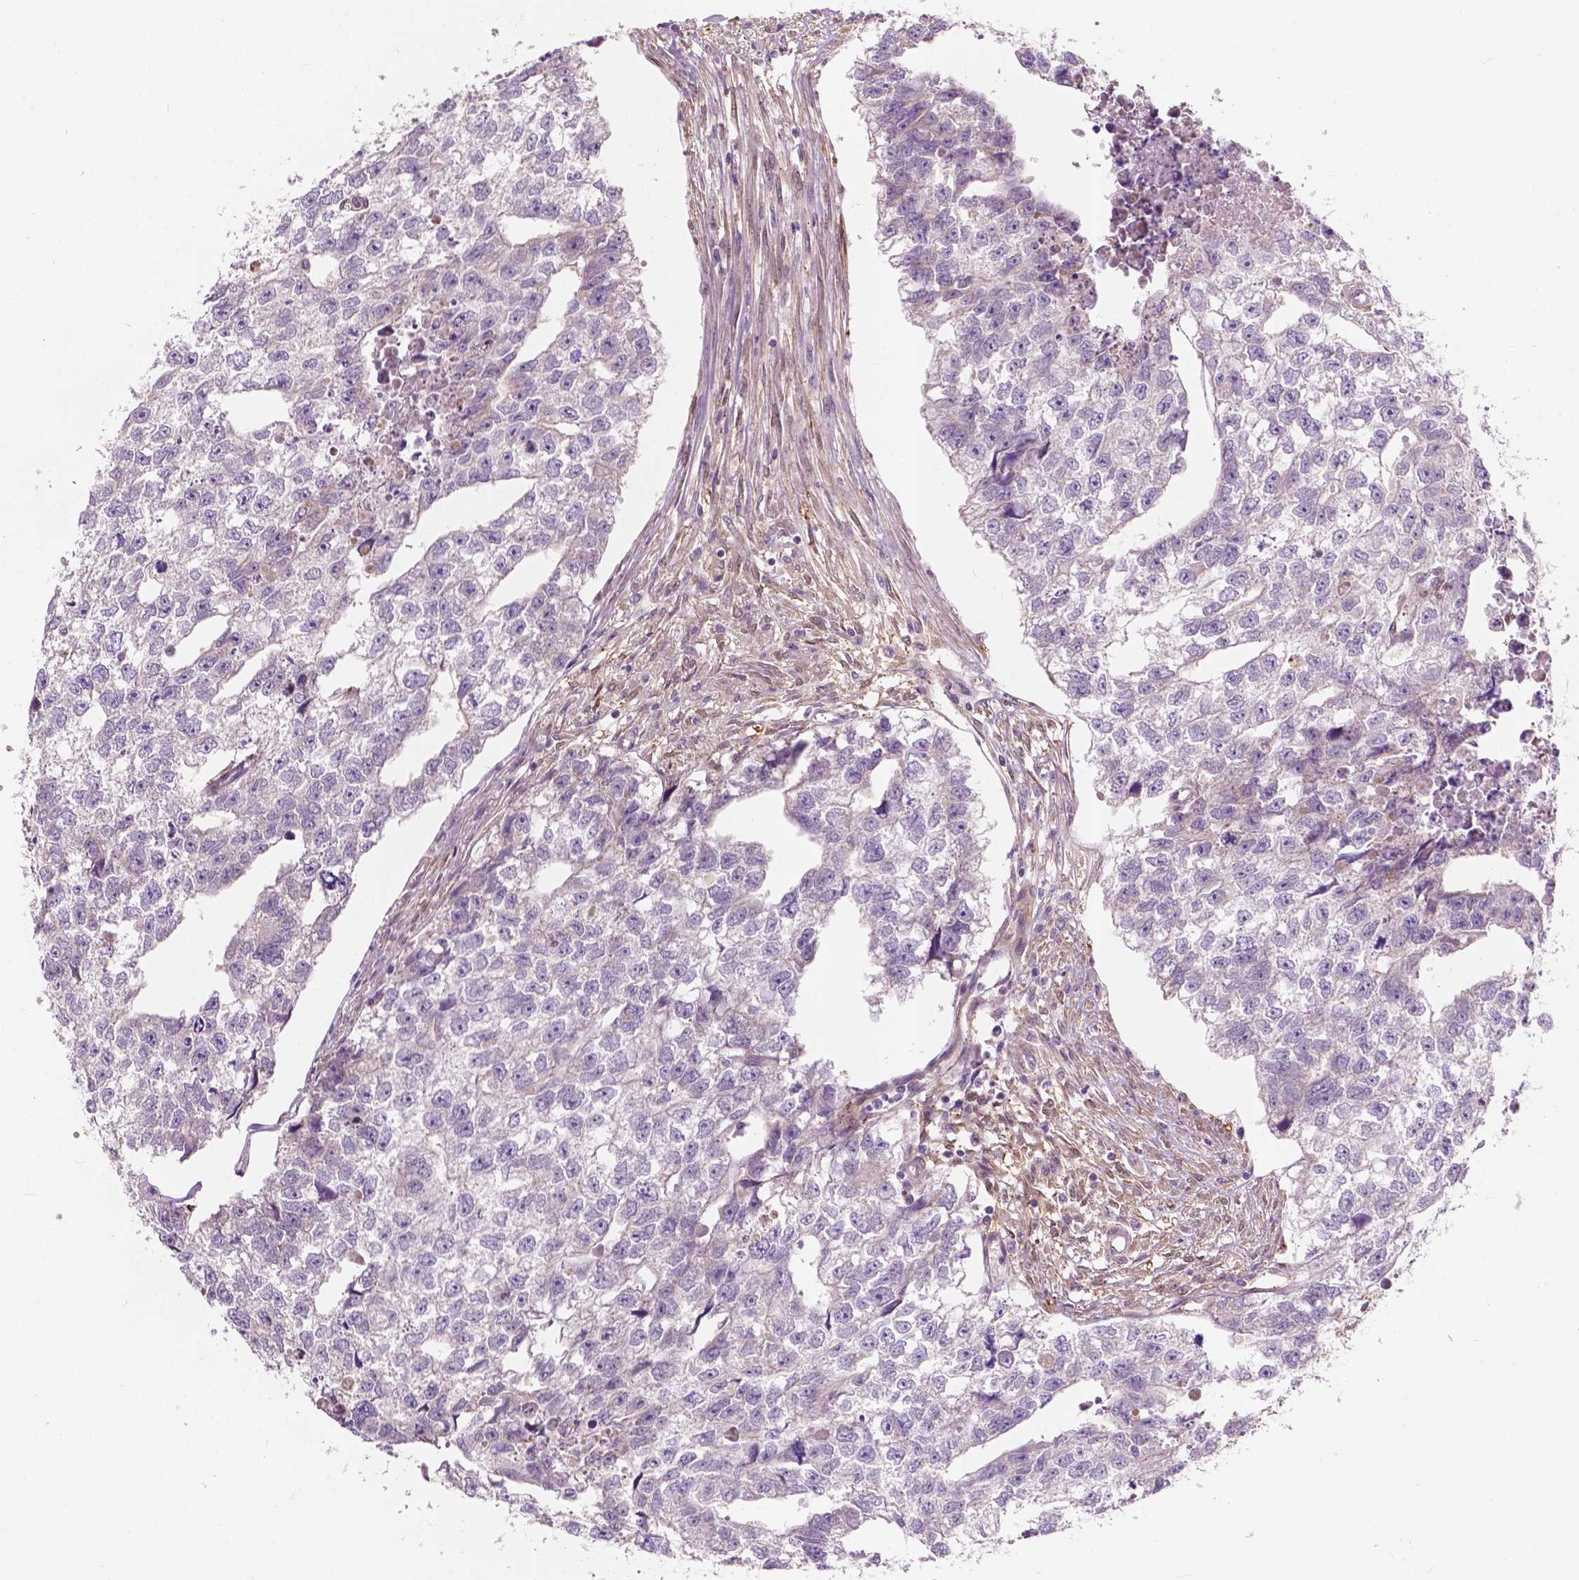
{"staining": {"intensity": "negative", "quantity": "none", "location": "none"}, "tissue": "testis cancer", "cell_type": "Tumor cells", "image_type": "cancer", "snomed": [{"axis": "morphology", "description": "Carcinoma, Embryonal, NOS"}, {"axis": "morphology", "description": "Teratoma, malignant, NOS"}, {"axis": "topography", "description": "Testis"}], "caption": "A photomicrograph of testis teratoma (malignant) stained for a protein exhibits no brown staining in tumor cells.", "gene": "GPR37", "patient": {"sex": "male", "age": 44}}